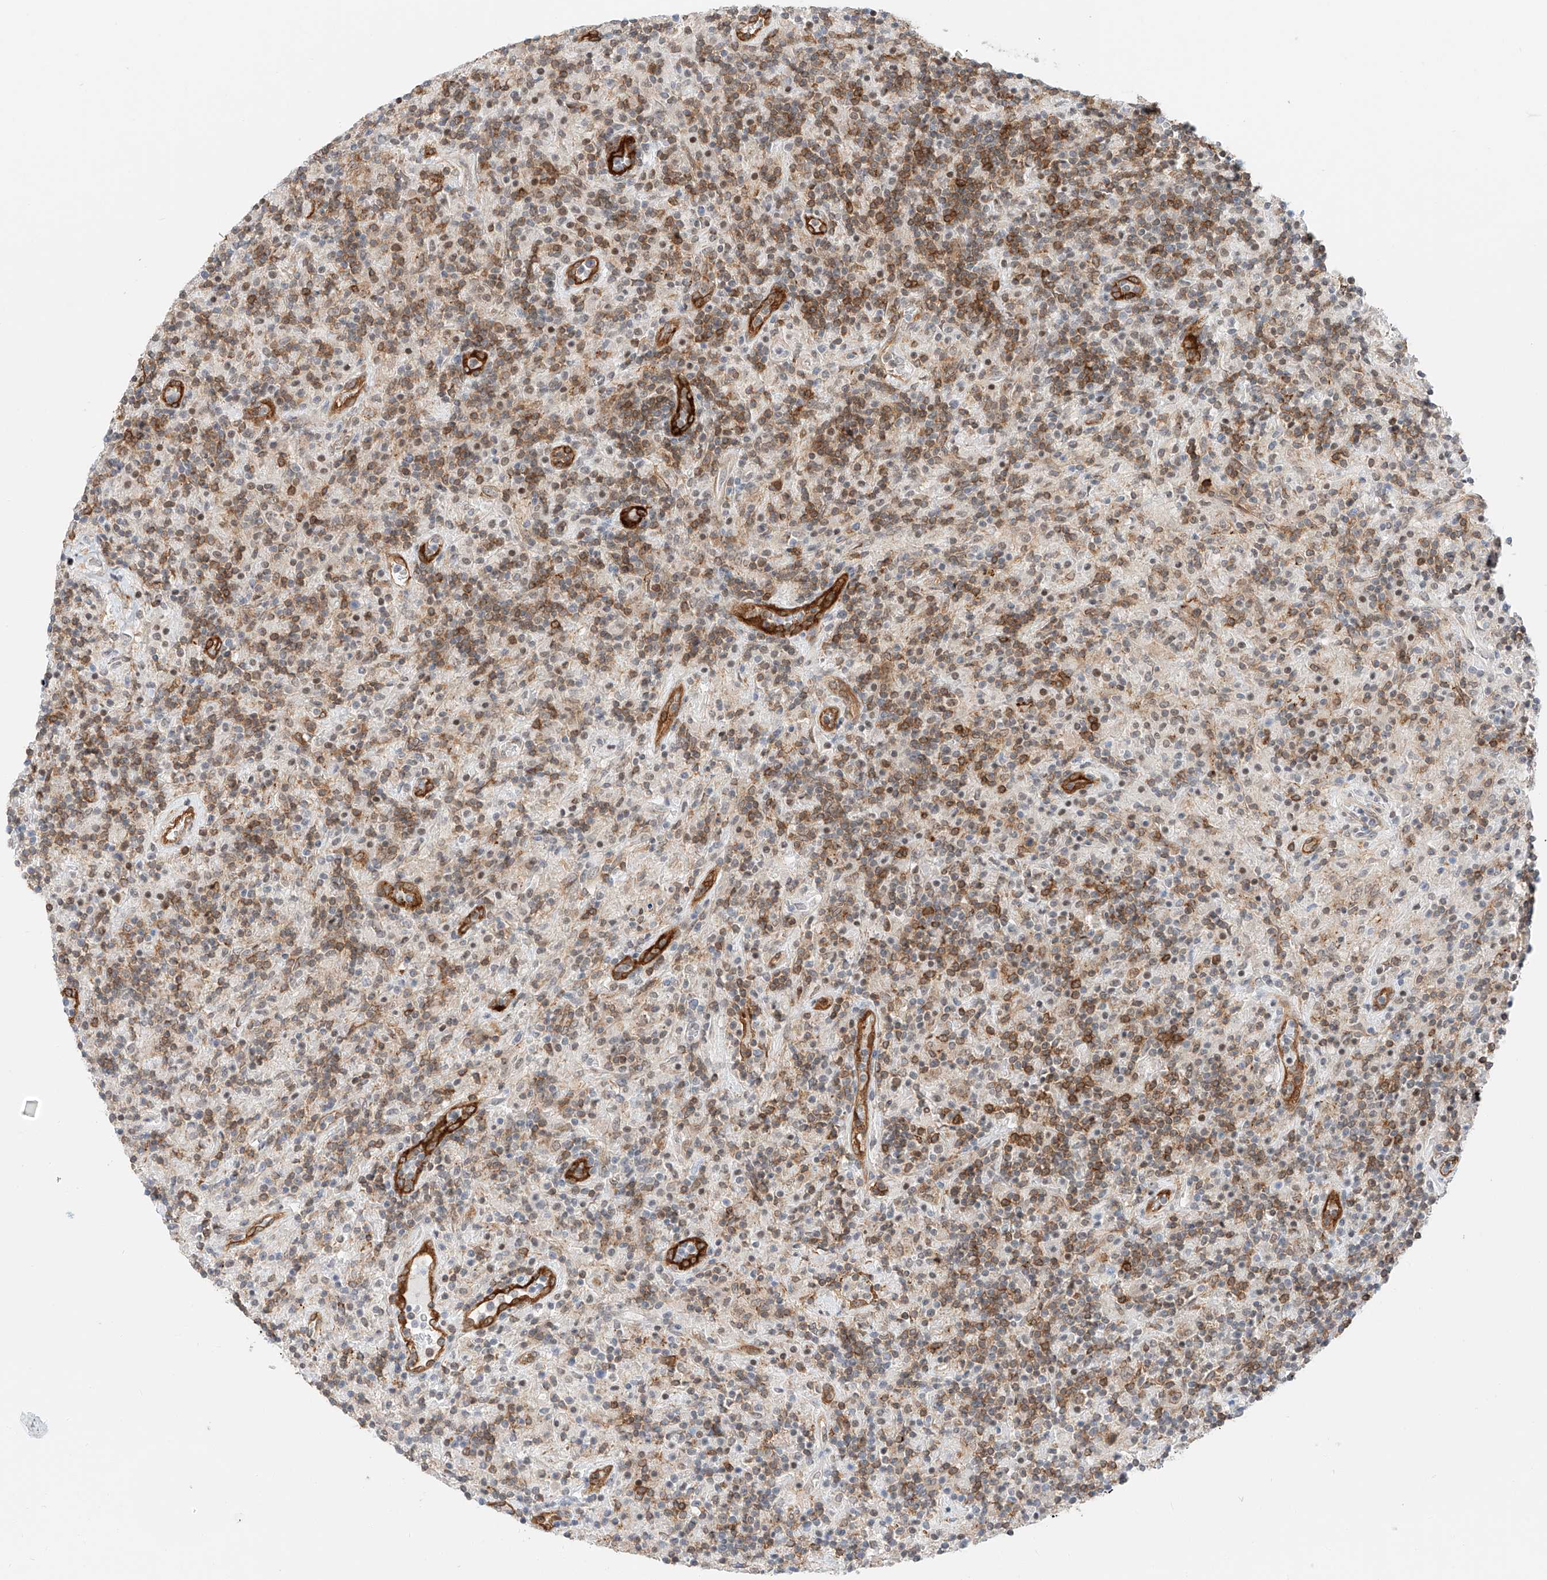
{"staining": {"intensity": "negative", "quantity": "none", "location": "none"}, "tissue": "lymphoma", "cell_type": "Tumor cells", "image_type": "cancer", "snomed": [{"axis": "morphology", "description": "Hodgkin's disease, NOS"}, {"axis": "topography", "description": "Lymph node"}], "caption": "Immunohistochemistry photomicrograph of Hodgkin's disease stained for a protein (brown), which reveals no staining in tumor cells. (DAB (3,3'-diaminobenzidine) IHC, high magnification).", "gene": "CARMIL1", "patient": {"sex": "male", "age": 70}}